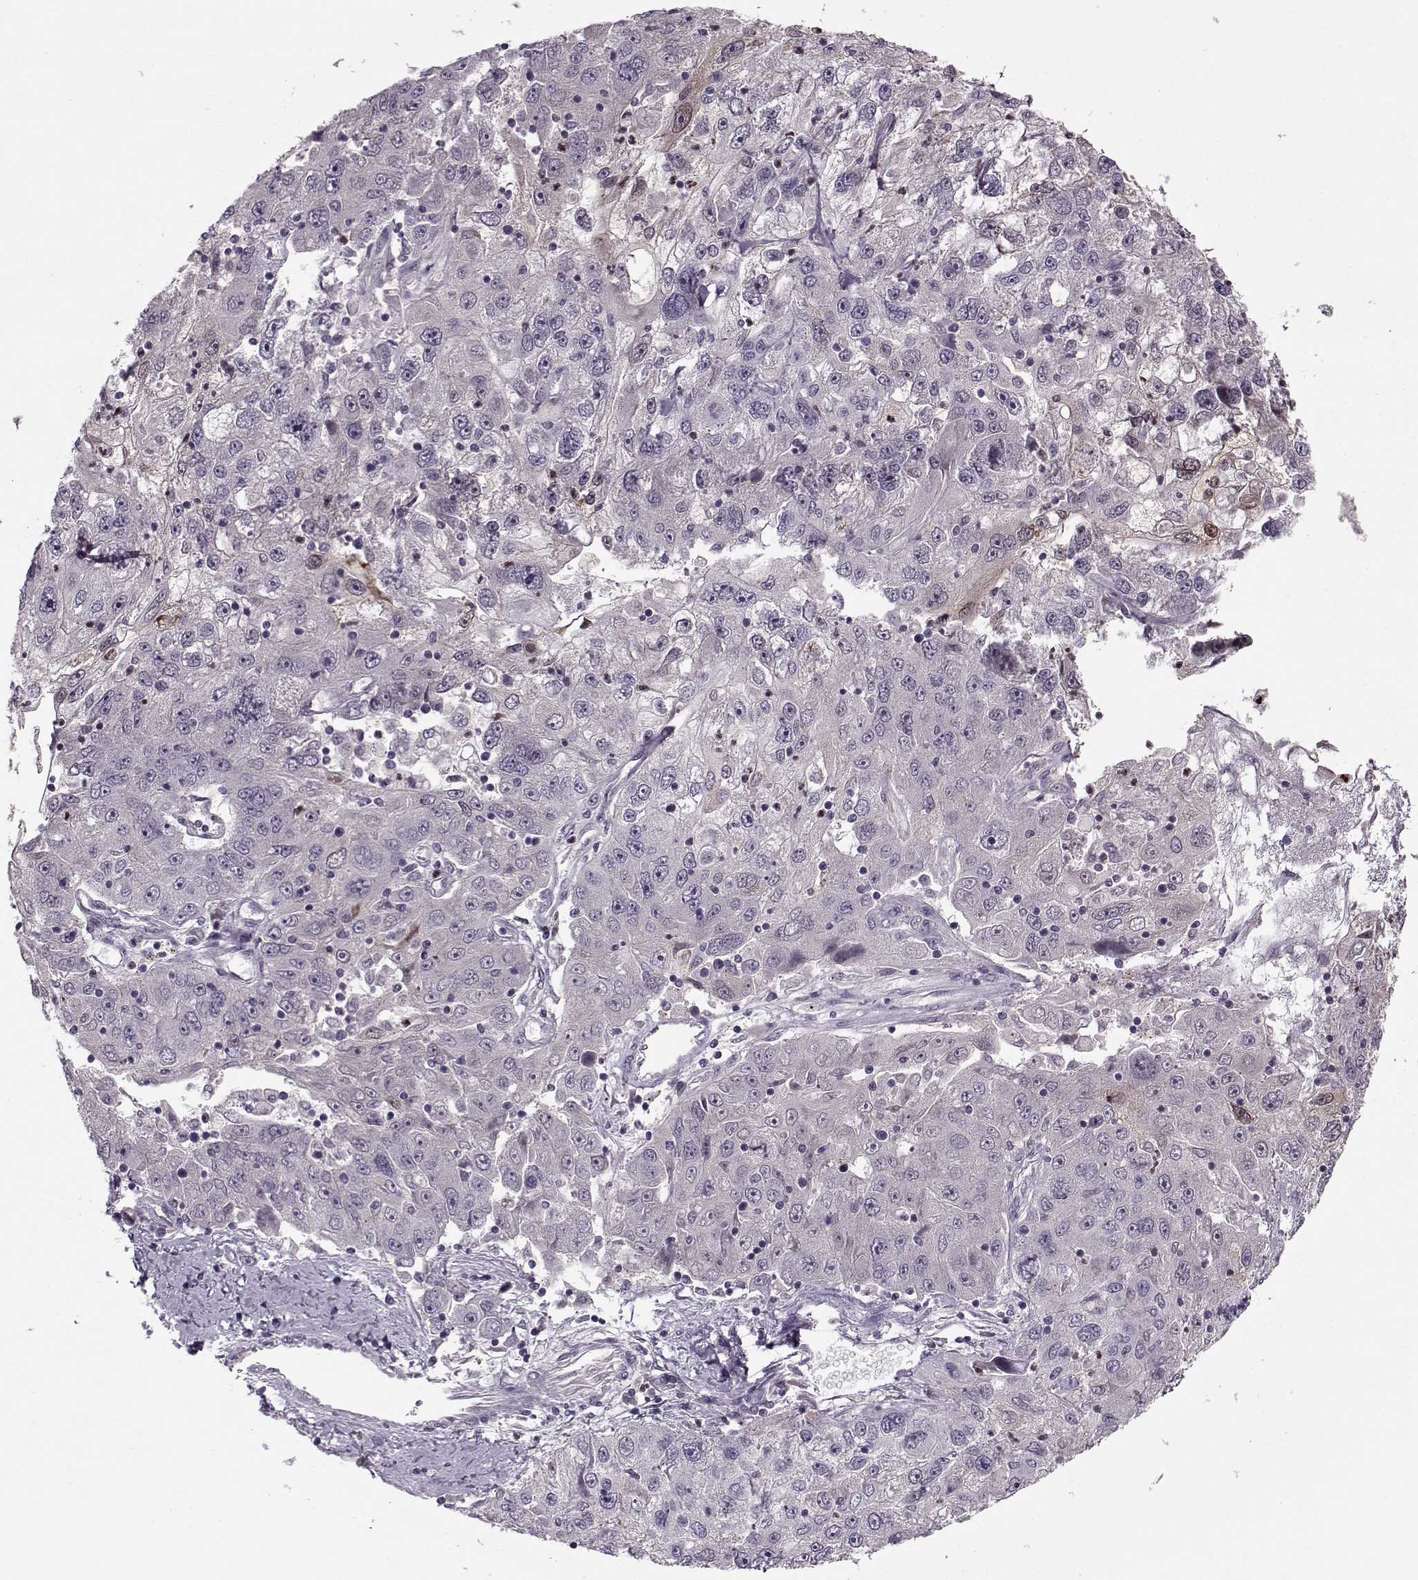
{"staining": {"intensity": "negative", "quantity": "none", "location": "none"}, "tissue": "stomach cancer", "cell_type": "Tumor cells", "image_type": "cancer", "snomed": [{"axis": "morphology", "description": "Adenocarcinoma, NOS"}, {"axis": "topography", "description": "Stomach"}], "caption": "Immunohistochemistry (IHC) histopathology image of human adenocarcinoma (stomach) stained for a protein (brown), which exhibits no positivity in tumor cells.", "gene": "ACOT11", "patient": {"sex": "male", "age": 56}}